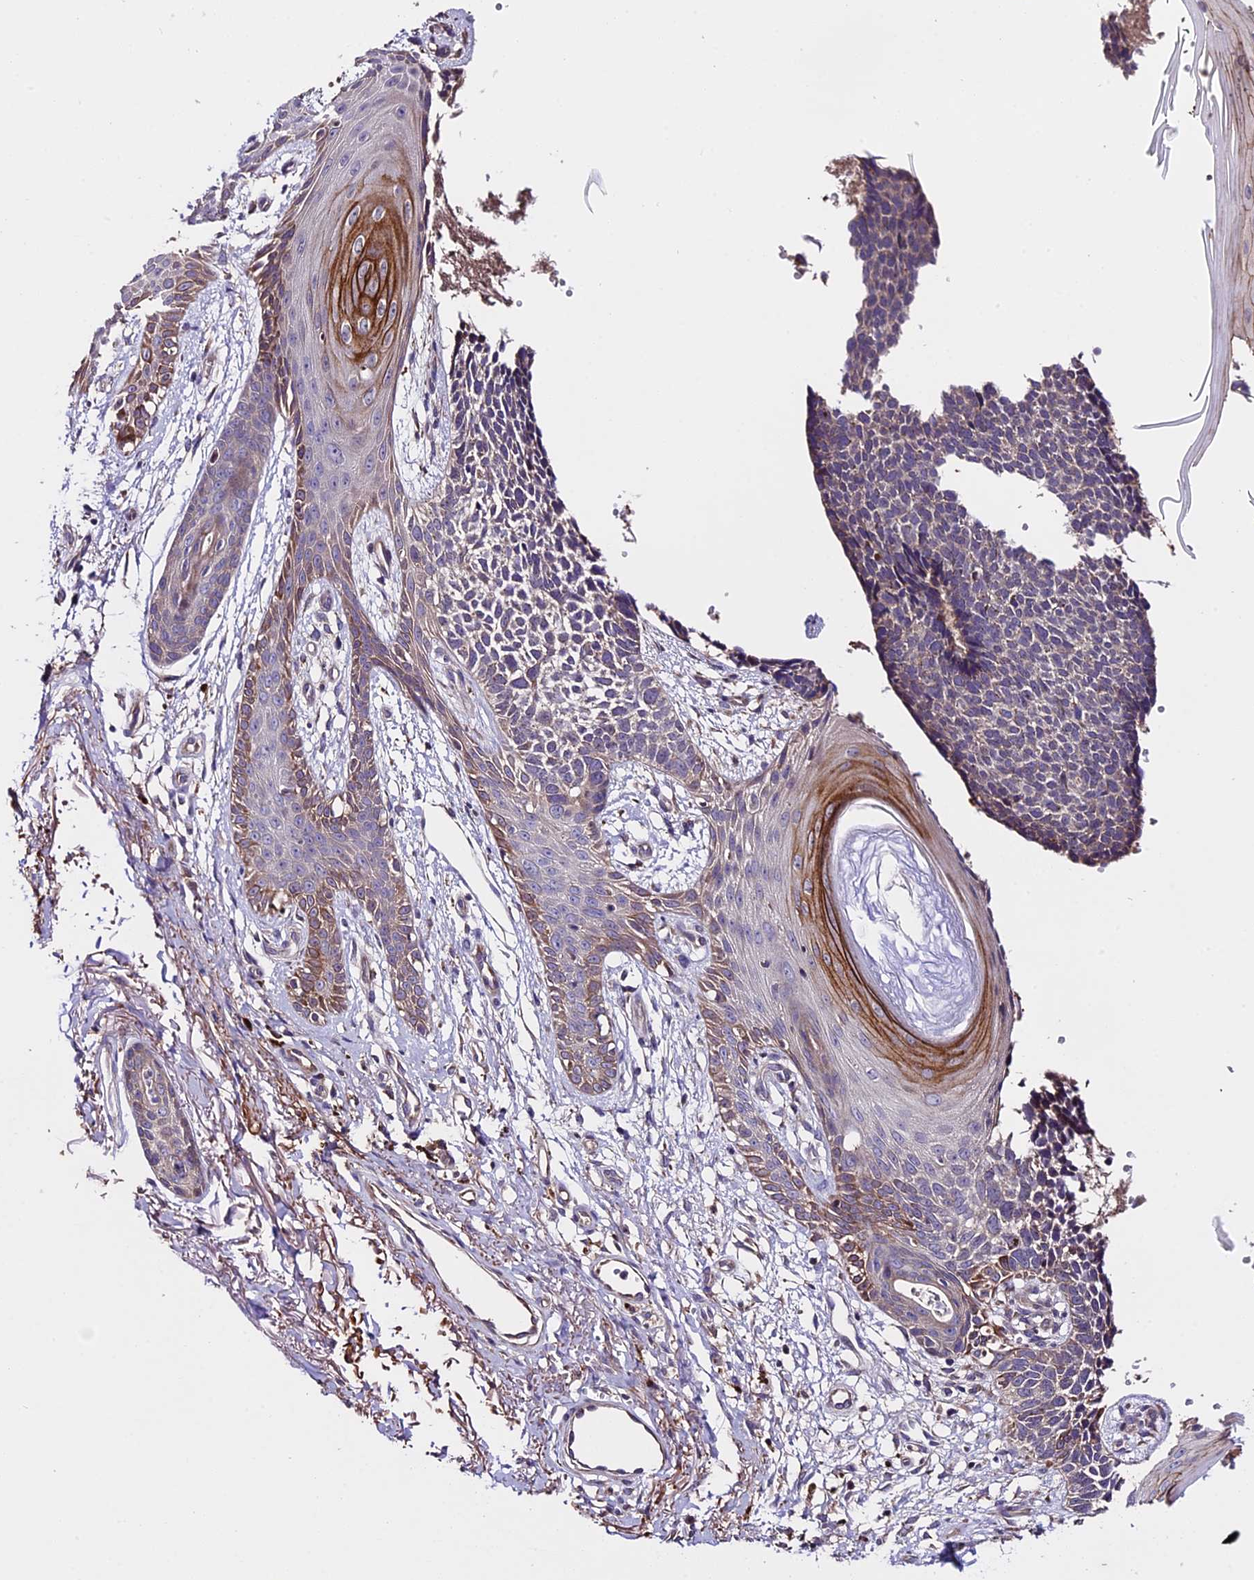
{"staining": {"intensity": "weak", "quantity": "25%-75%", "location": "cytoplasmic/membranous"}, "tissue": "skin cancer", "cell_type": "Tumor cells", "image_type": "cancer", "snomed": [{"axis": "morphology", "description": "Basal cell carcinoma"}, {"axis": "topography", "description": "Skin"}], "caption": "A micrograph of skin cancer (basal cell carcinoma) stained for a protein shows weak cytoplasmic/membranous brown staining in tumor cells.", "gene": "ABCC10", "patient": {"sex": "female", "age": 84}}